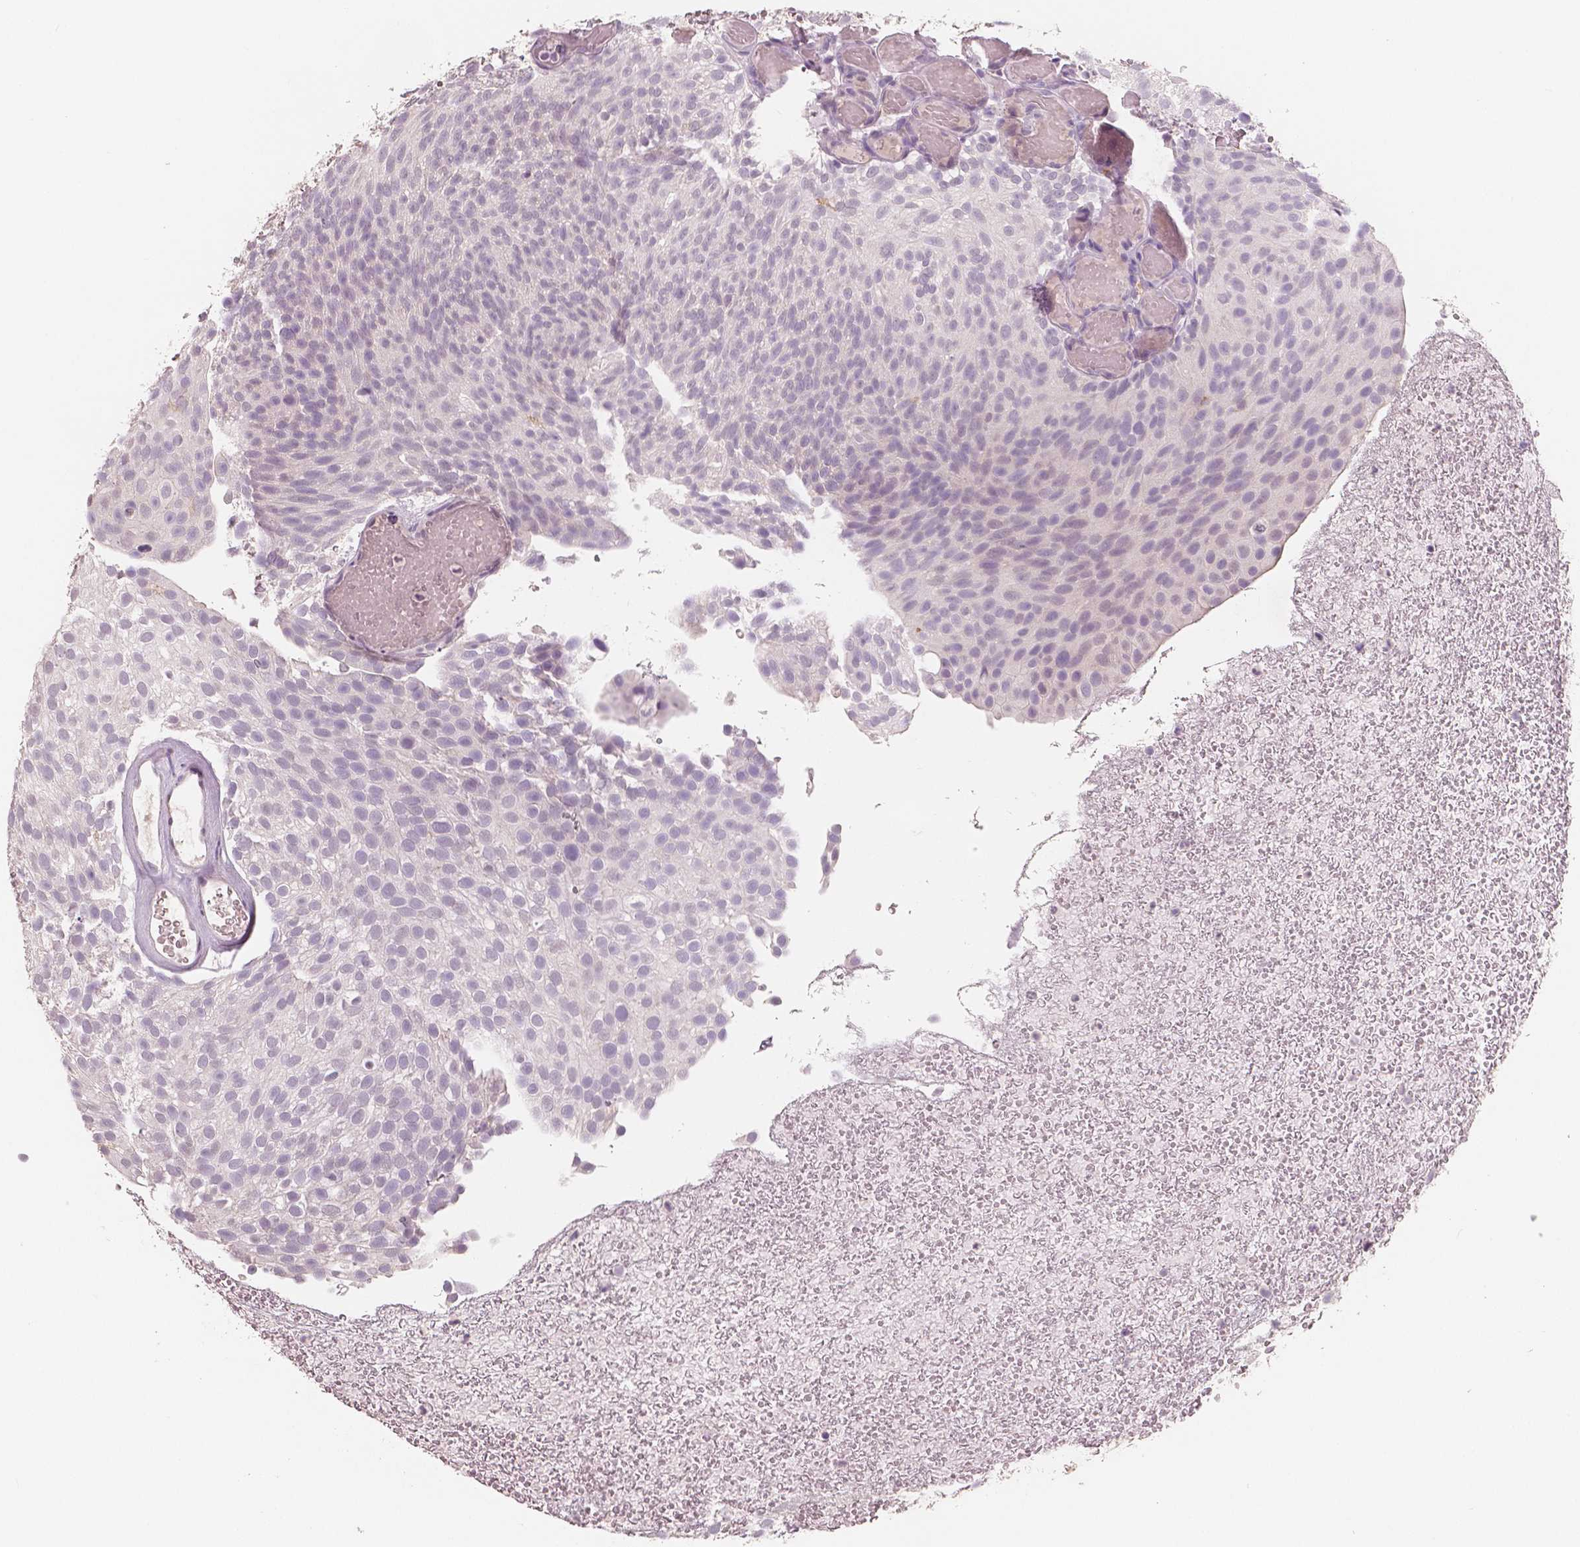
{"staining": {"intensity": "negative", "quantity": "none", "location": "none"}, "tissue": "urothelial cancer", "cell_type": "Tumor cells", "image_type": "cancer", "snomed": [{"axis": "morphology", "description": "Urothelial carcinoma, Low grade"}, {"axis": "topography", "description": "Urinary bladder"}], "caption": "A high-resolution photomicrograph shows immunohistochemistry staining of low-grade urothelial carcinoma, which exhibits no significant positivity in tumor cells. Brightfield microscopy of IHC stained with DAB (3,3'-diaminobenzidine) (brown) and hematoxylin (blue), captured at high magnification.", "gene": "KIT", "patient": {"sex": "male", "age": 78}}